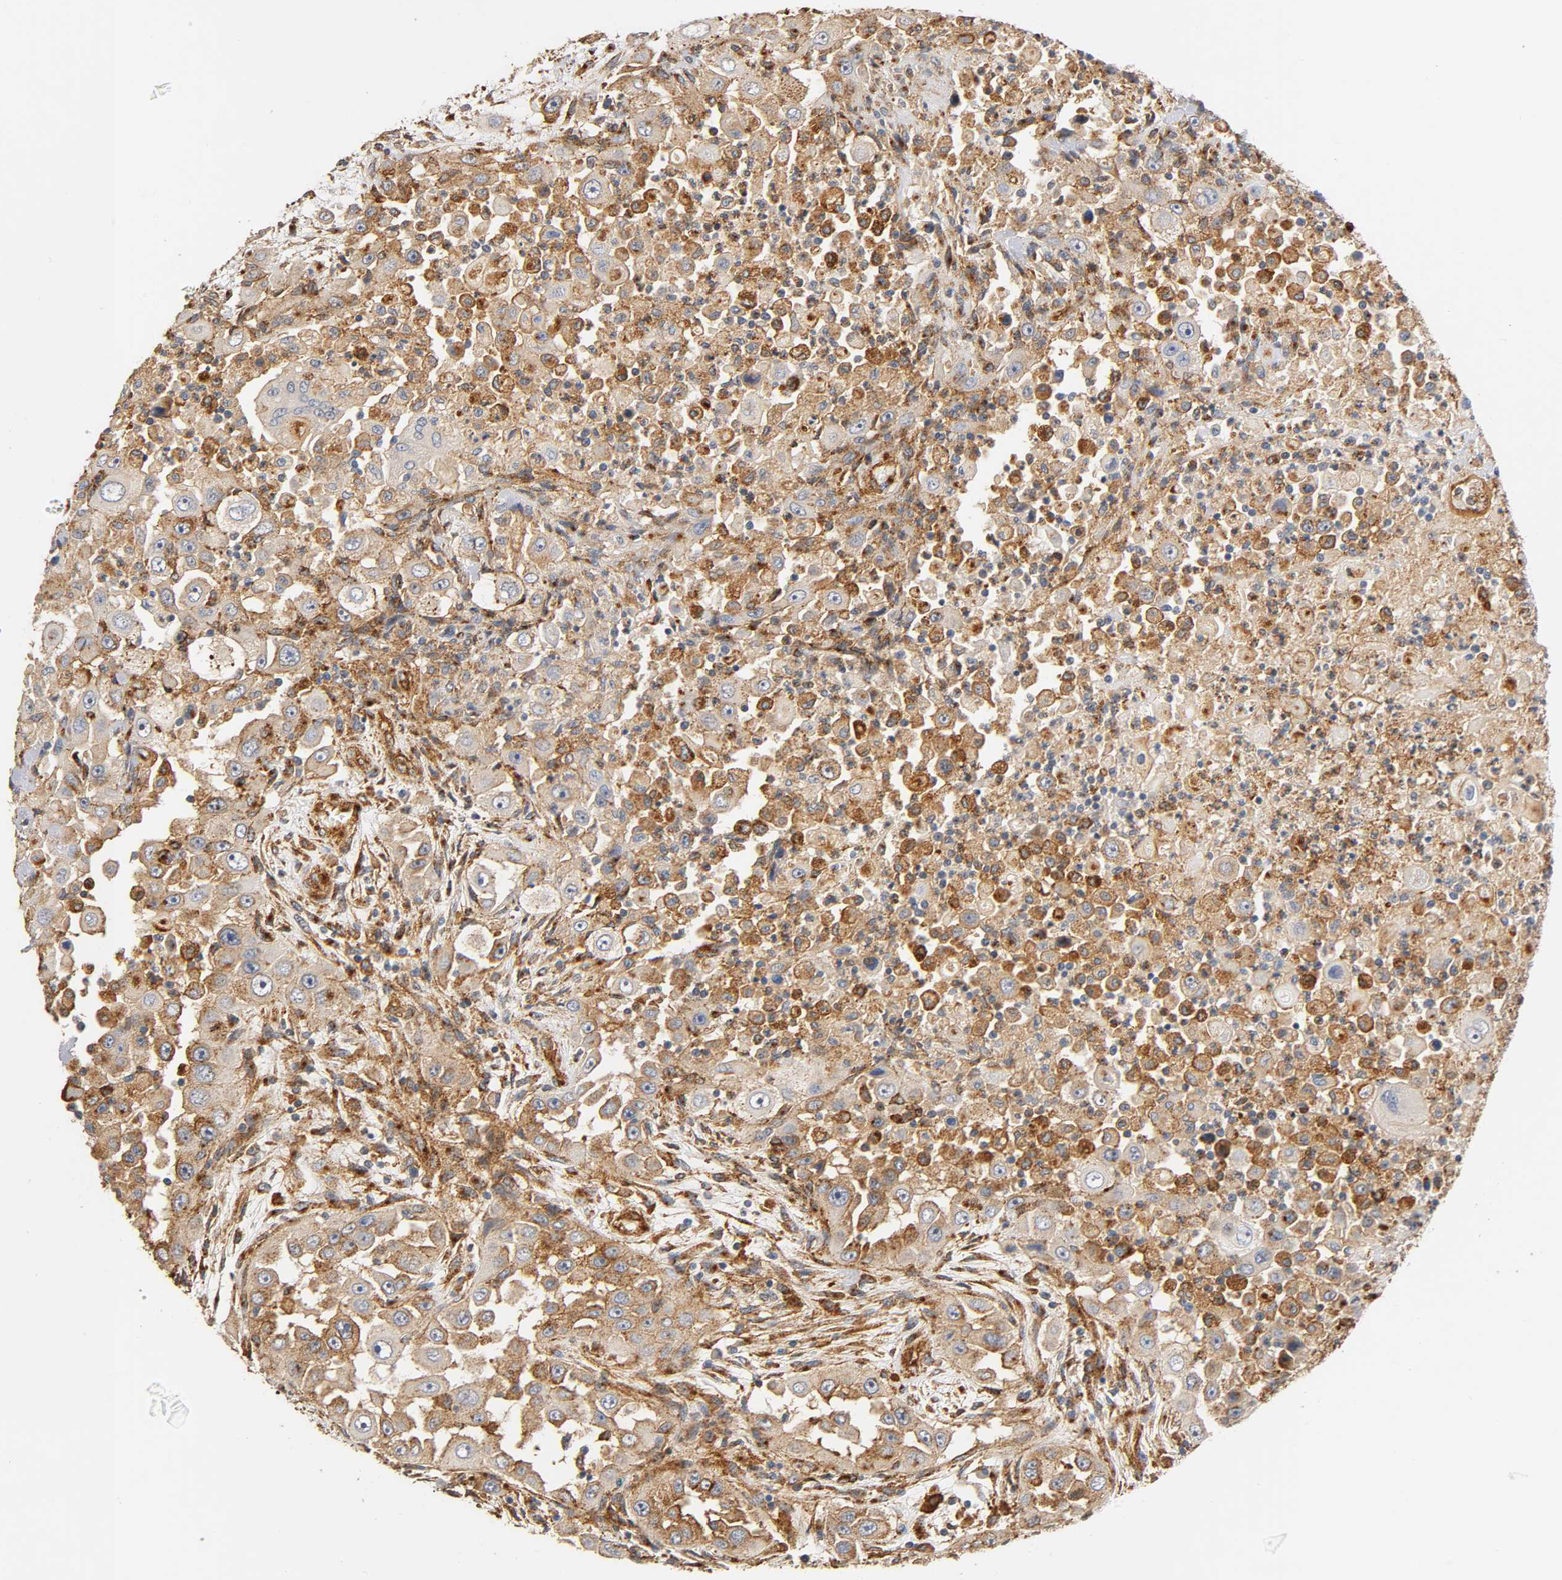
{"staining": {"intensity": "moderate", "quantity": ">75%", "location": "cytoplasmic/membranous"}, "tissue": "head and neck cancer", "cell_type": "Tumor cells", "image_type": "cancer", "snomed": [{"axis": "morphology", "description": "Carcinoma, NOS"}, {"axis": "topography", "description": "Head-Neck"}], "caption": "Approximately >75% of tumor cells in carcinoma (head and neck) demonstrate moderate cytoplasmic/membranous protein positivity as visualized by brown immunohistochemical staining.", "gene": "IFITM3", "patient": {"sex": "male", "age": 87}}